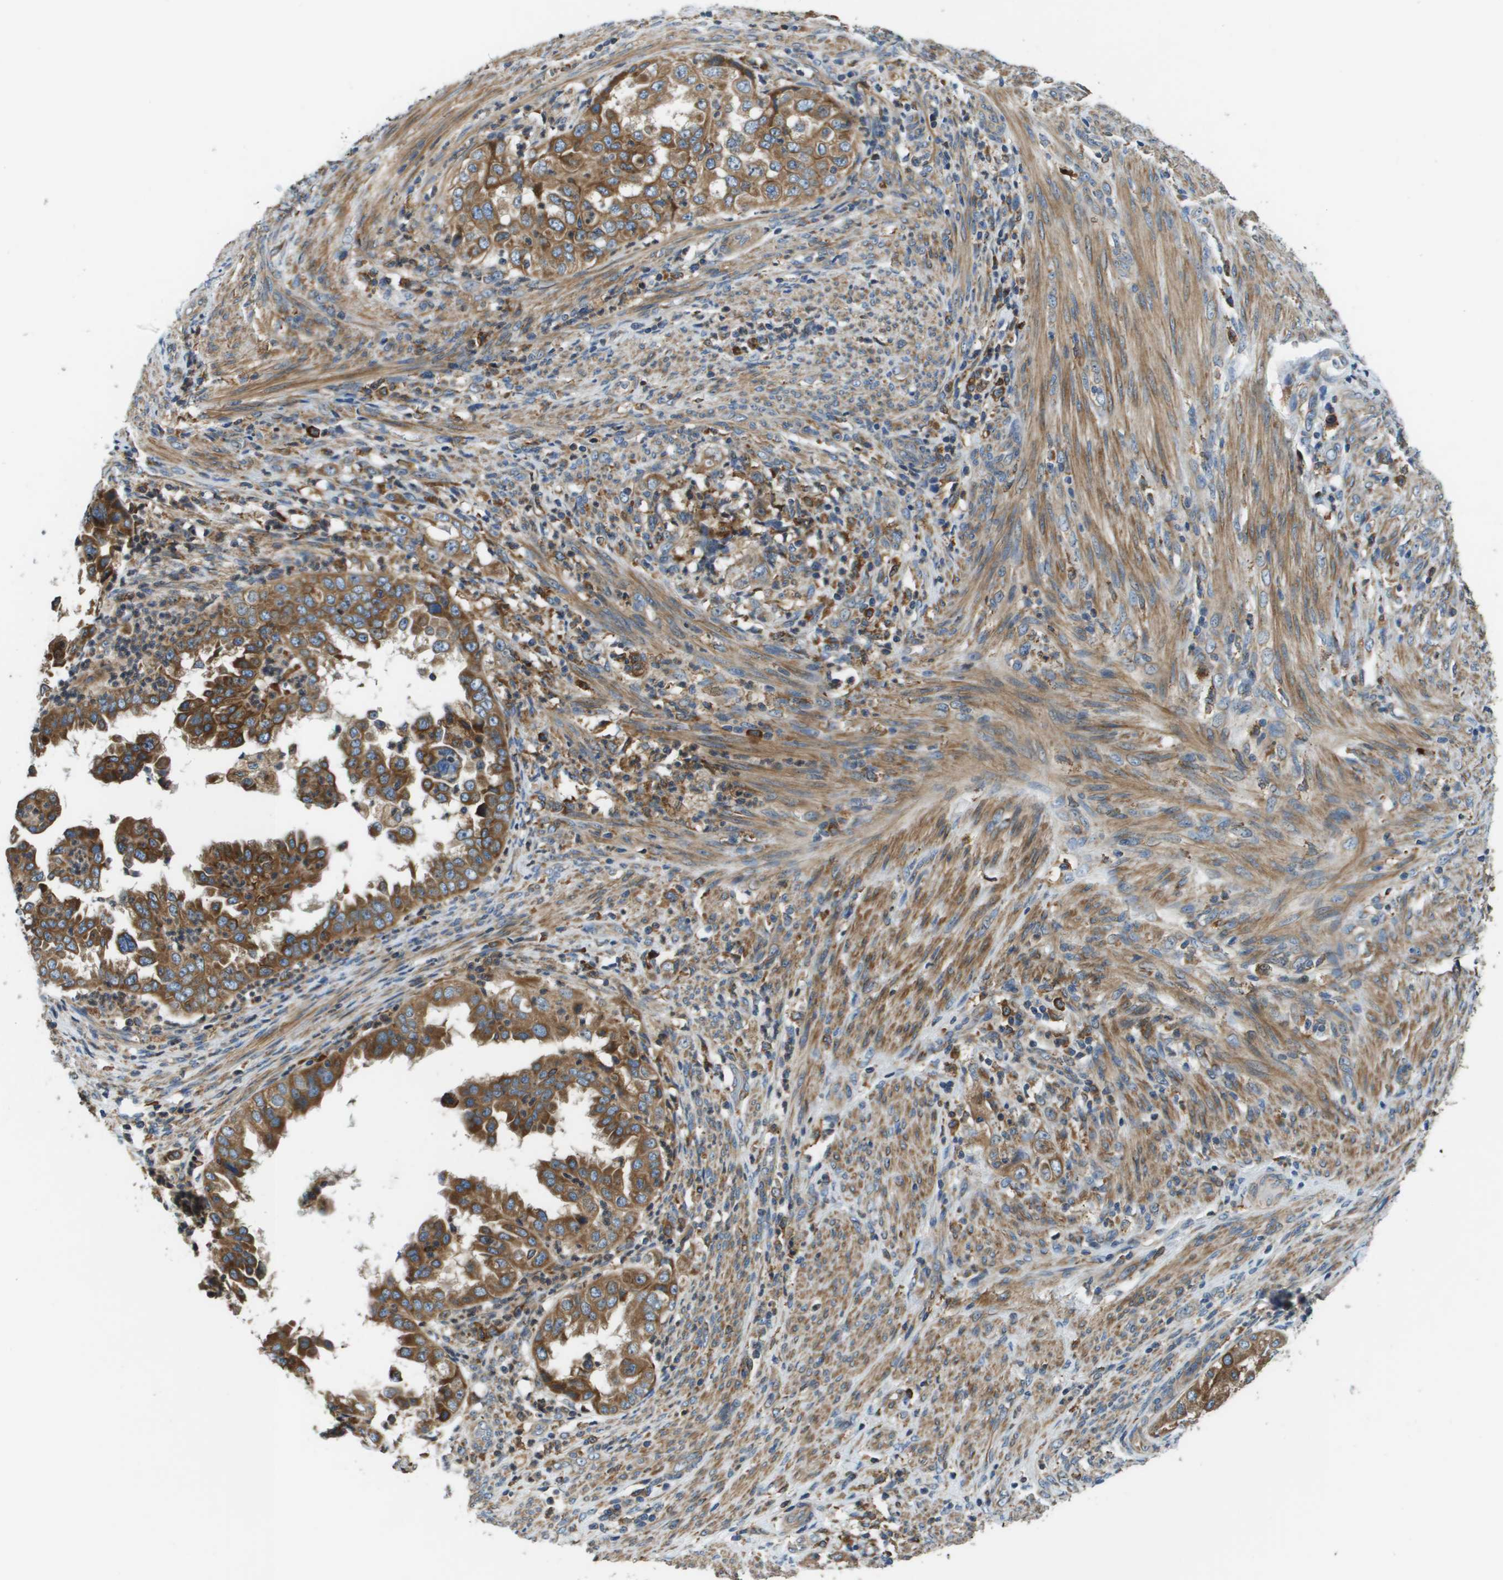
{"staining": {"intensity": "moderate", "quantity": ">75%", "location": "cytoplasmic/membranous"}, "tissue": "endometrial cancer", "cell_type": "Tumor cells", "image_type": "cancer", "snomed": [{"axis": "morphology", "description": "Adenocarcinoma, NOS"}, {"axis": "topography", "description": "Endometrium"}], "caption": "Brown immunohistochemical staining in adenocarcinoma (endometrial) reveals moderate cytoplasmic/membranous staining in approximately >75% of tumor cells.", "gene": "CNPY3", "patient": {"sex": "female", "age": 85}}